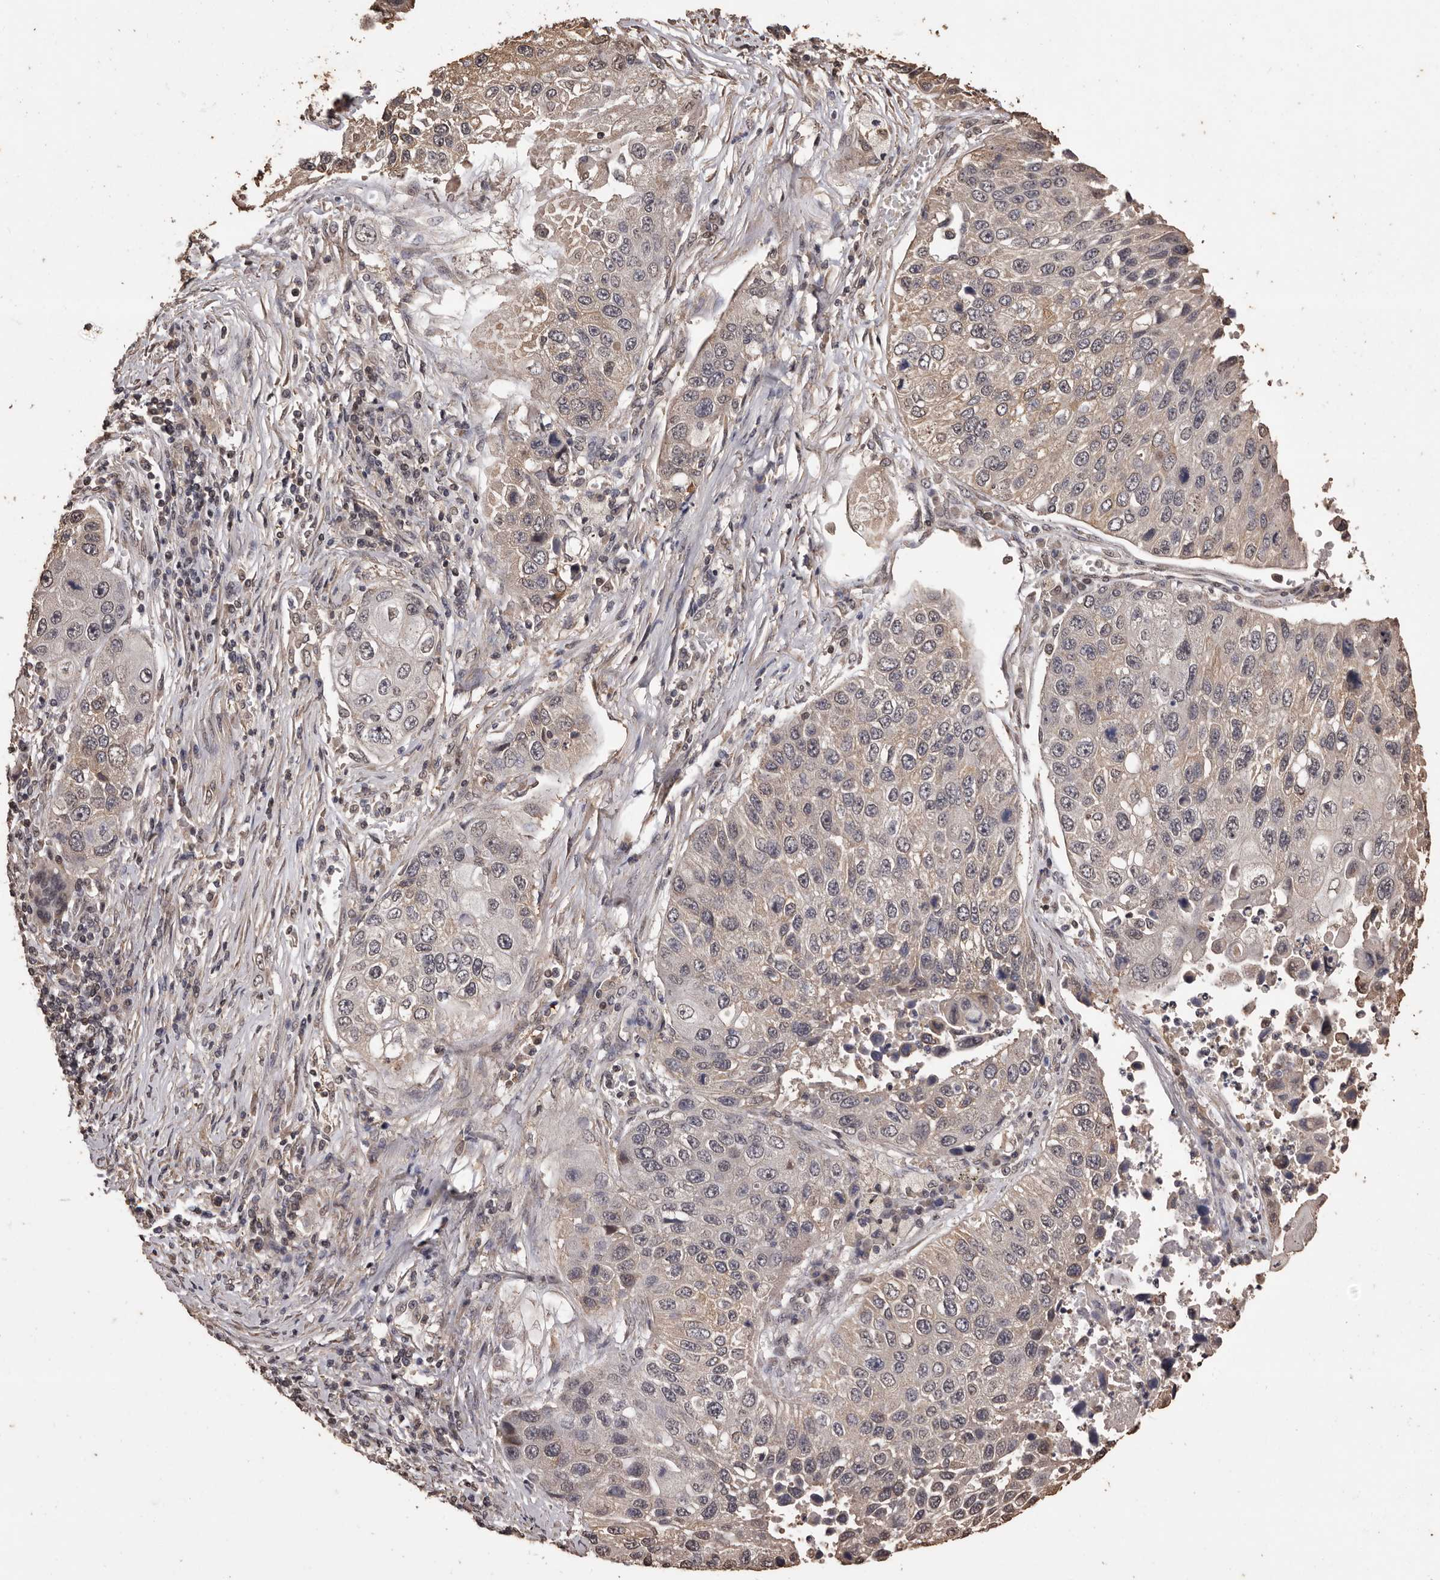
{"staining": {"intensity": "weak", "quantity": "<25%", "location": "cytoplasmic/membranous"}, "tissue": "lung cancer", "cell_type": "Tumor cells", "image_type": "cancer", "snomed": [{"axis": "morphology", "description": "Squamous cell carcinoma, NOS"}, {"axis": "topography", "description": "Lung"}], "caption": "DAB (3,3'-diaminobenzidine) immunohistochemical staining of human lung cancer (squamous cell carcinoma) shows no significant positivity in tumor cells. (DAB IHC visualized using brightfield microscopy, high magnification).", "gene": "NAV1", "patient": {"sex": "male", "age": 61}}